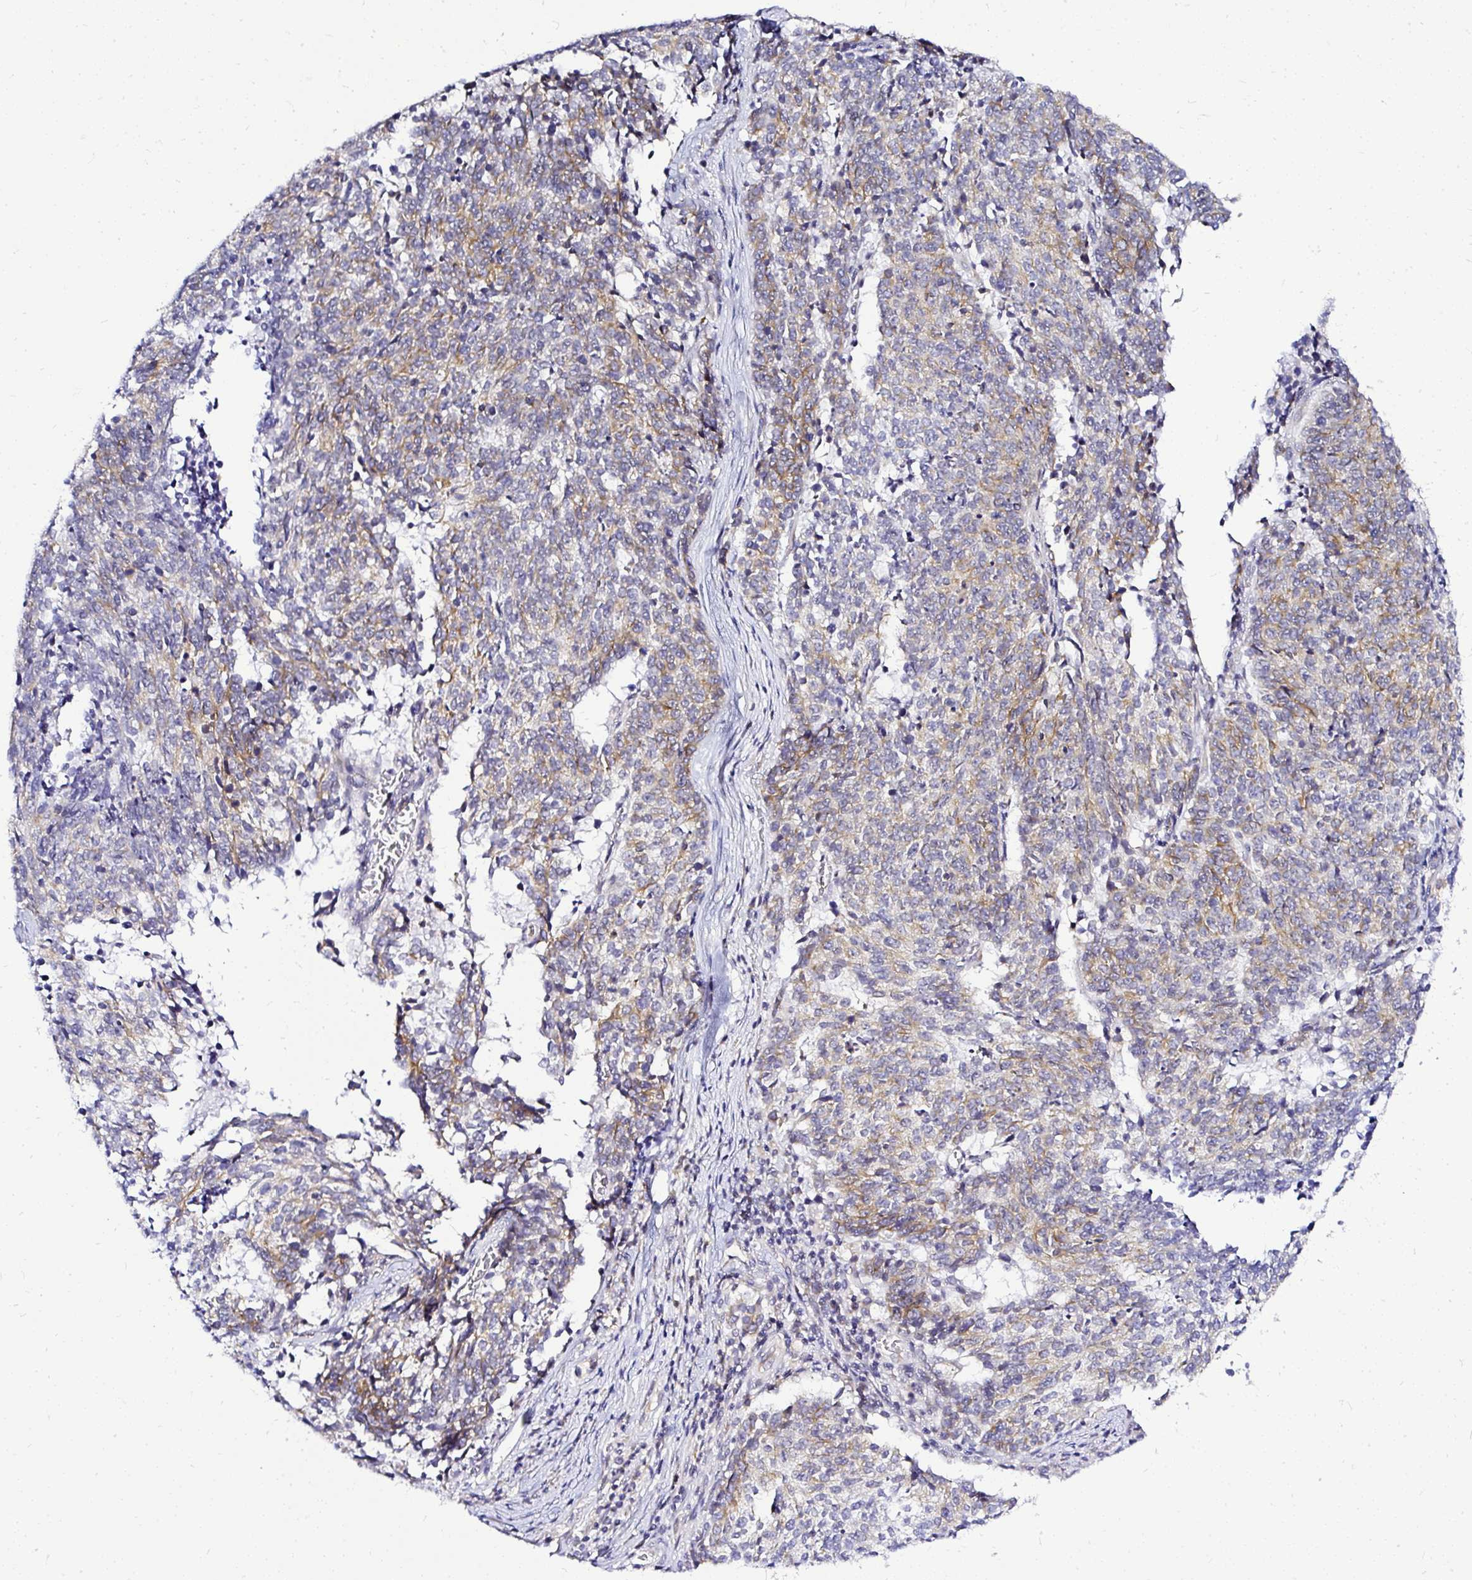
{"staining": {"intensity": "moderate", "quantity": ">75%", "location": "cytoplasmic/membranous"}, "tissue": "cervical cancer", "cell_type": "Tumor cells", "image_type": "cancer", "snomed": [{"axis": "morphology", "description": "Squamous cell carcinoma, NOS"}, {"axis": "topography", "description": "Cervix"}], "caption": "Cervical cancer stained for a protein (brown) exhibits moderate cytoplasmic/membranous positive expression in approximately >75% of tumor cells.", "gene": "AMFR", "patient": {"sex": "female", "age": 29}}